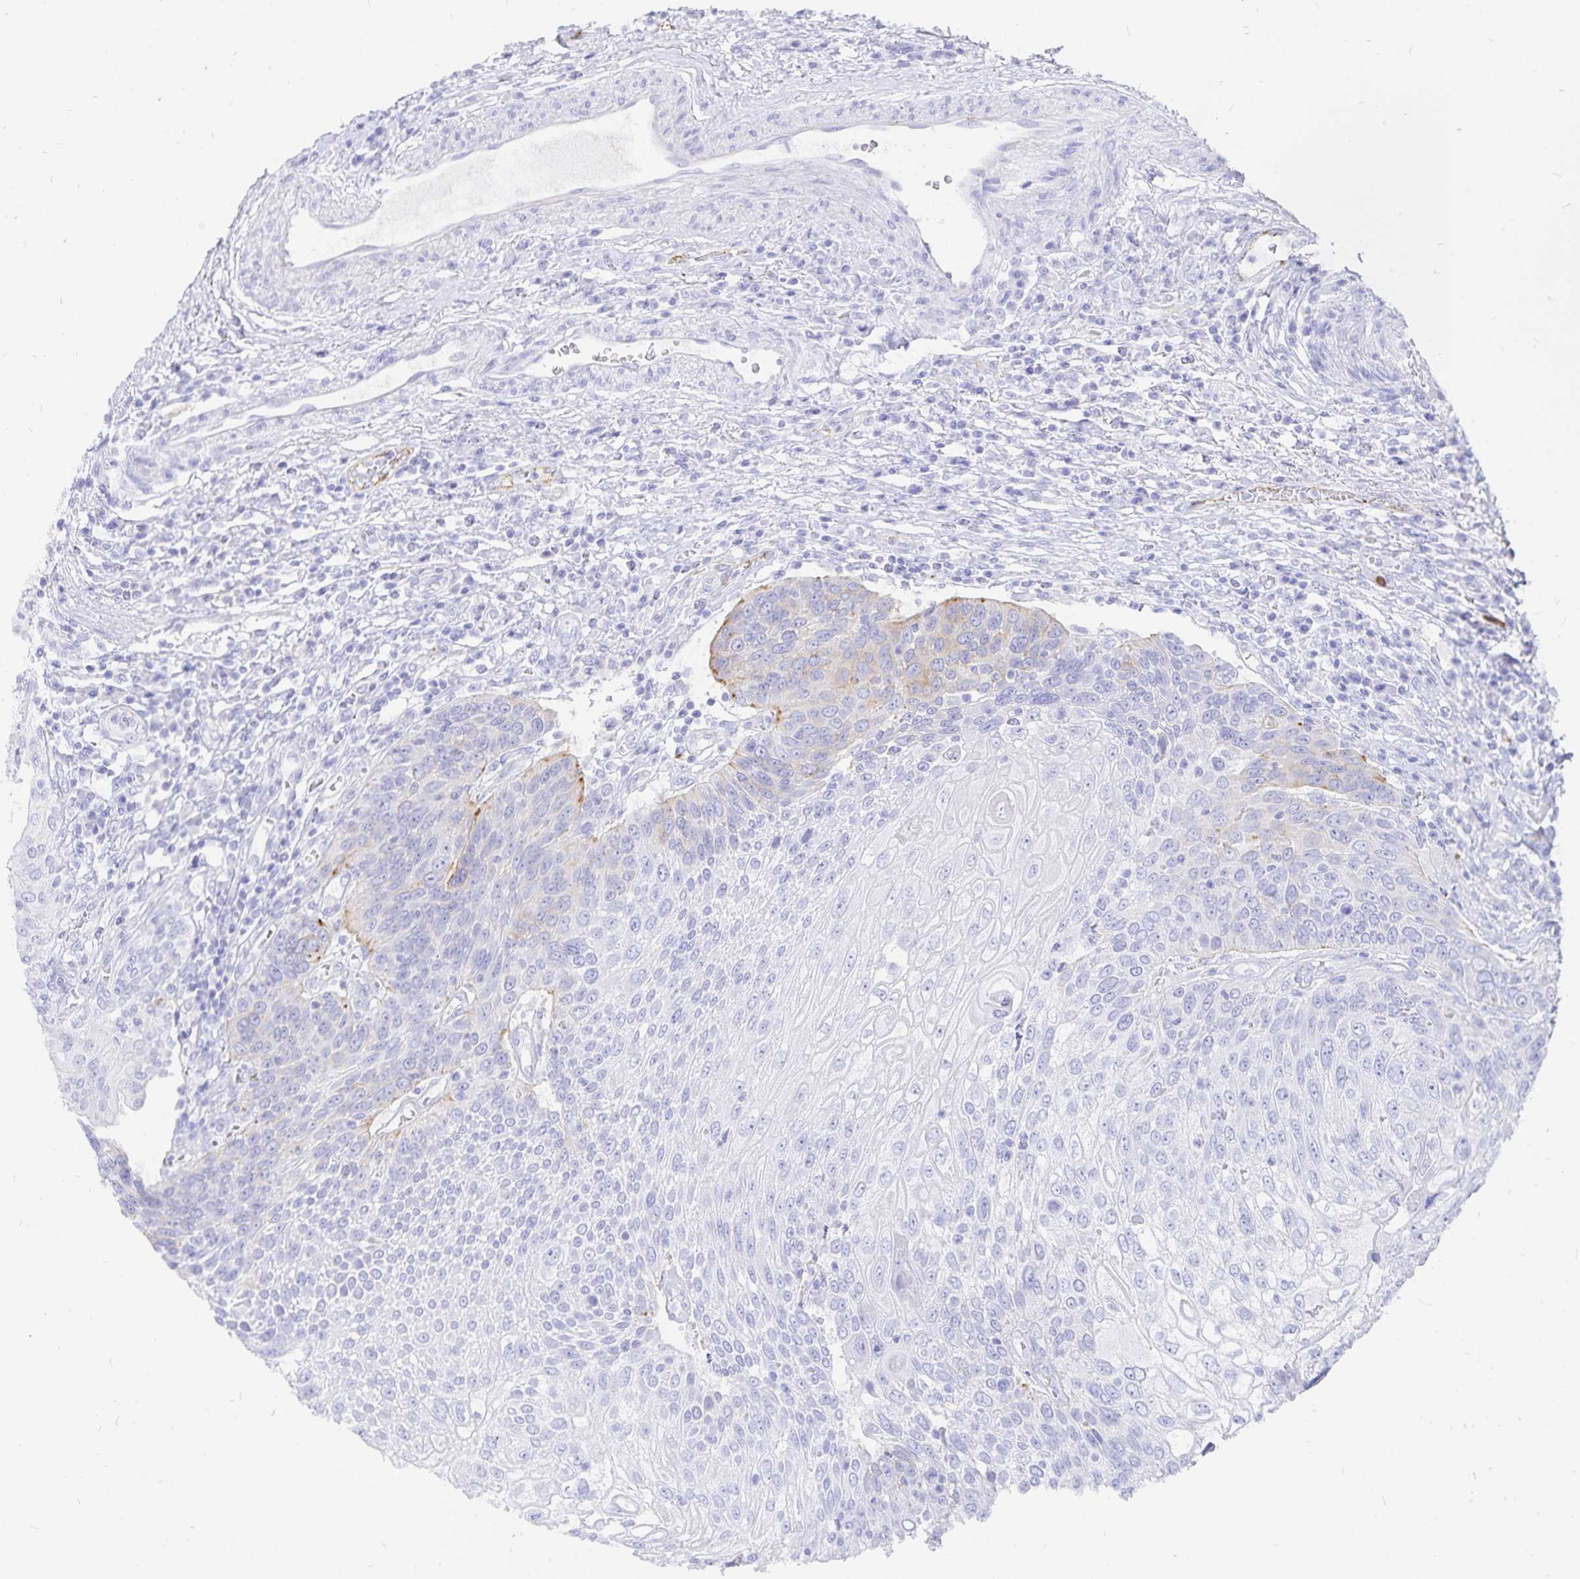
{"staining": {"intensity": "moderate", "quantity": "<25%", "location": "cytoplasmic/membranous"}, "tissue": "urothelial cancer", "cell_type": "Tumor cells", "image_type": "cancer", "snomed": [{"axis": "morphology", "description": "Urothelial carcinoma, High grade"}, {"axis": "topography", "description": "Urinary bladder"}], "caption": "Protein expression analysis of human urothelial carcinoma (high-grade) reveals moderate cytoplasmic/membranous positivity in about <25% of tumor cells.", "gene": "INSL5", "patient": {"sex": "female", "age": 70}}